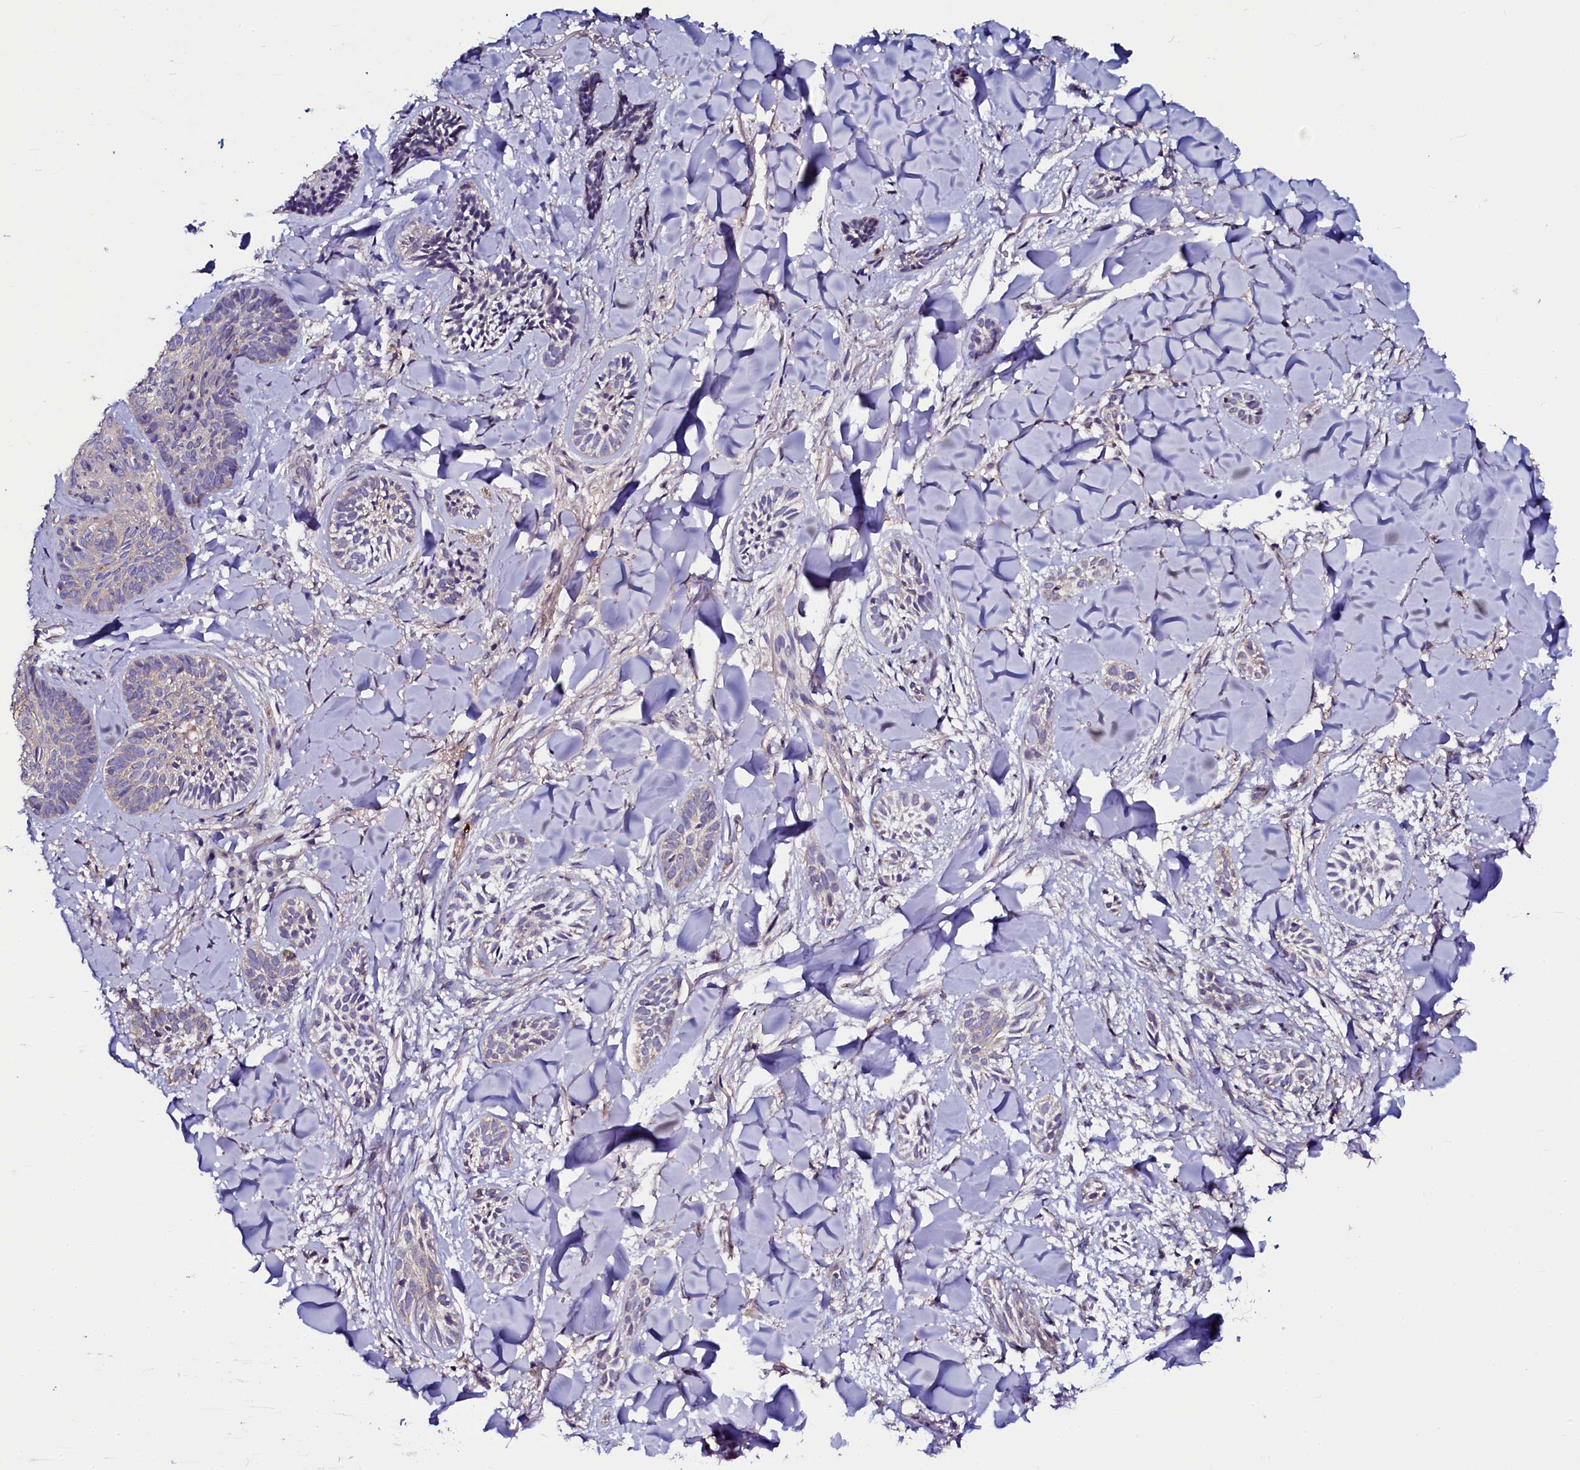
{"staining": {"intensity": "negative", "quantity": "none", "location": "none"}, "tissue": "skin cancer", "cell_type": "Tumor cells", "image_type": "cancer", "snomed": [{"axis": "morphology", "description": "Basal cell carcinoma"}, {"axis": "topography", "description": "Skin"}], "caption": "A high-resolution photomicrograph shows IHC staining of skin cancer, which demonstrates no significant expression in tumor cells.", "gene": "USPL1", "patient": {"sex": "female", "age": 59}}